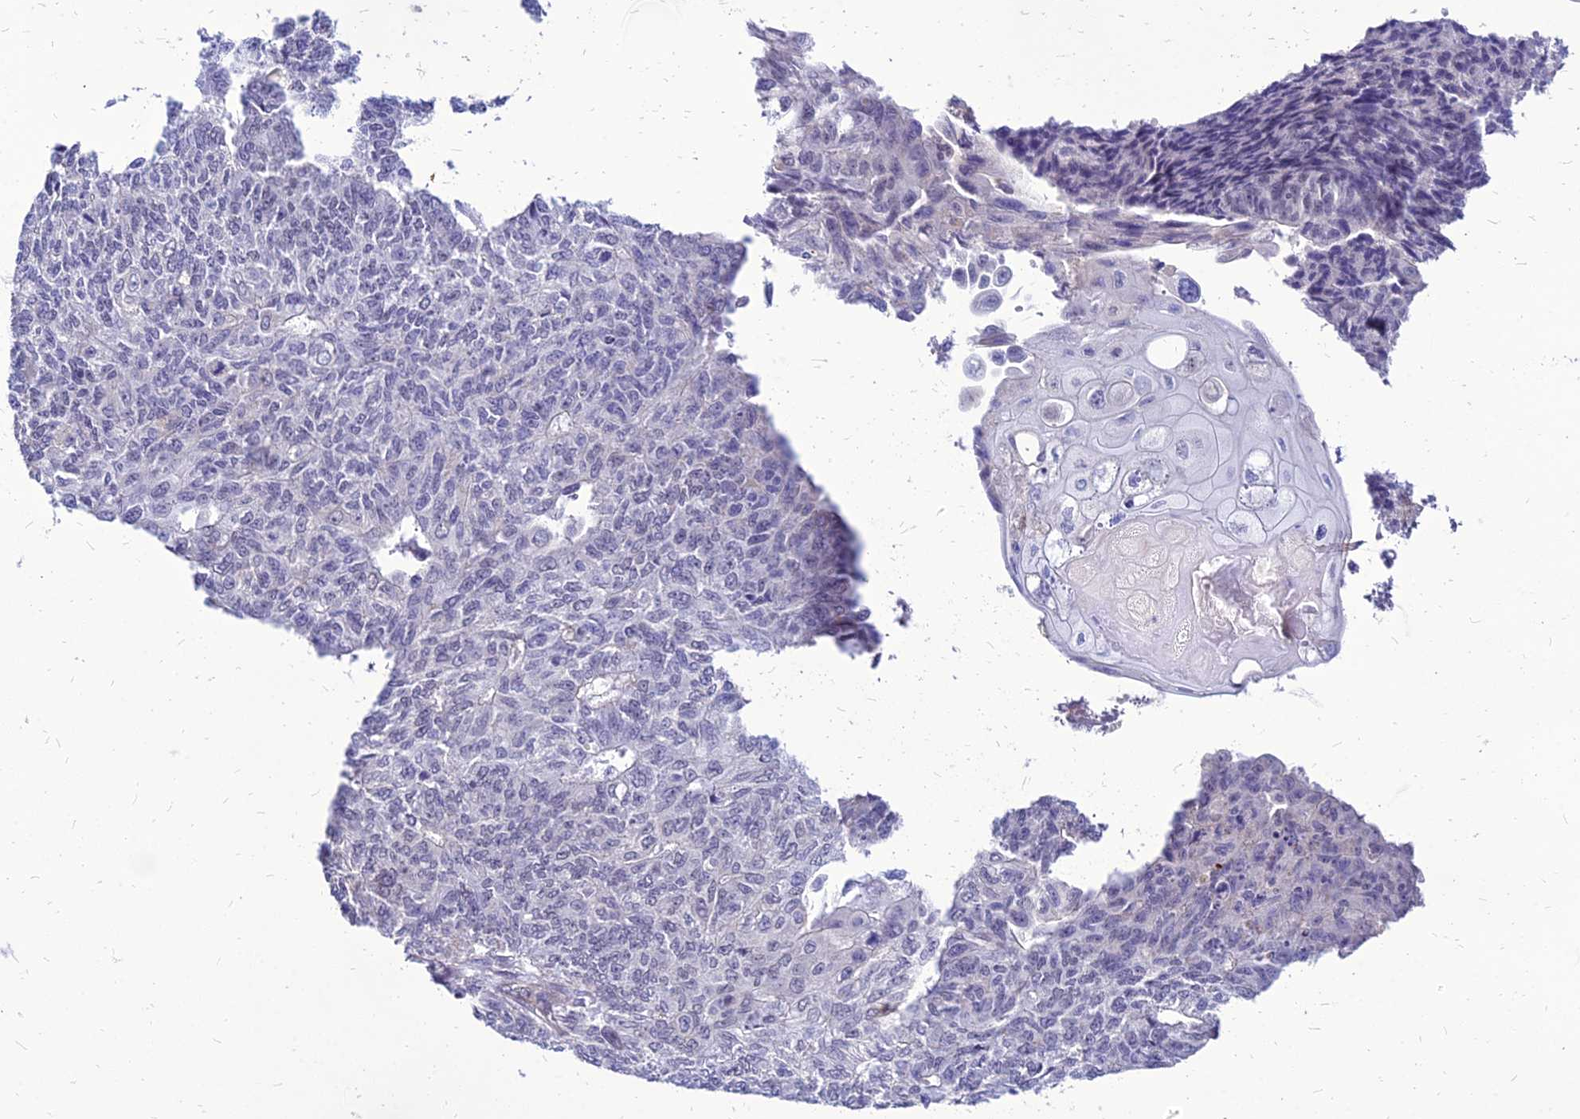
{"staining": {"intensity": "negative", "quantity": "none", "location": "none"}, "tissue": "endometrial cancer", "cell_type": "Tumor cells", "image_type": "cancer", "snomed": [{"axis": "morphology", "description": "Adenocarcinoma, NOS"}, {"axis": "topography", "description": "Endometrium"}], "caption": "A micrograph of human endometrial cancer is negative for staining in tumor cells.", "gene": "YEATS2", "patient": {"sex": "female", "age": 32}}